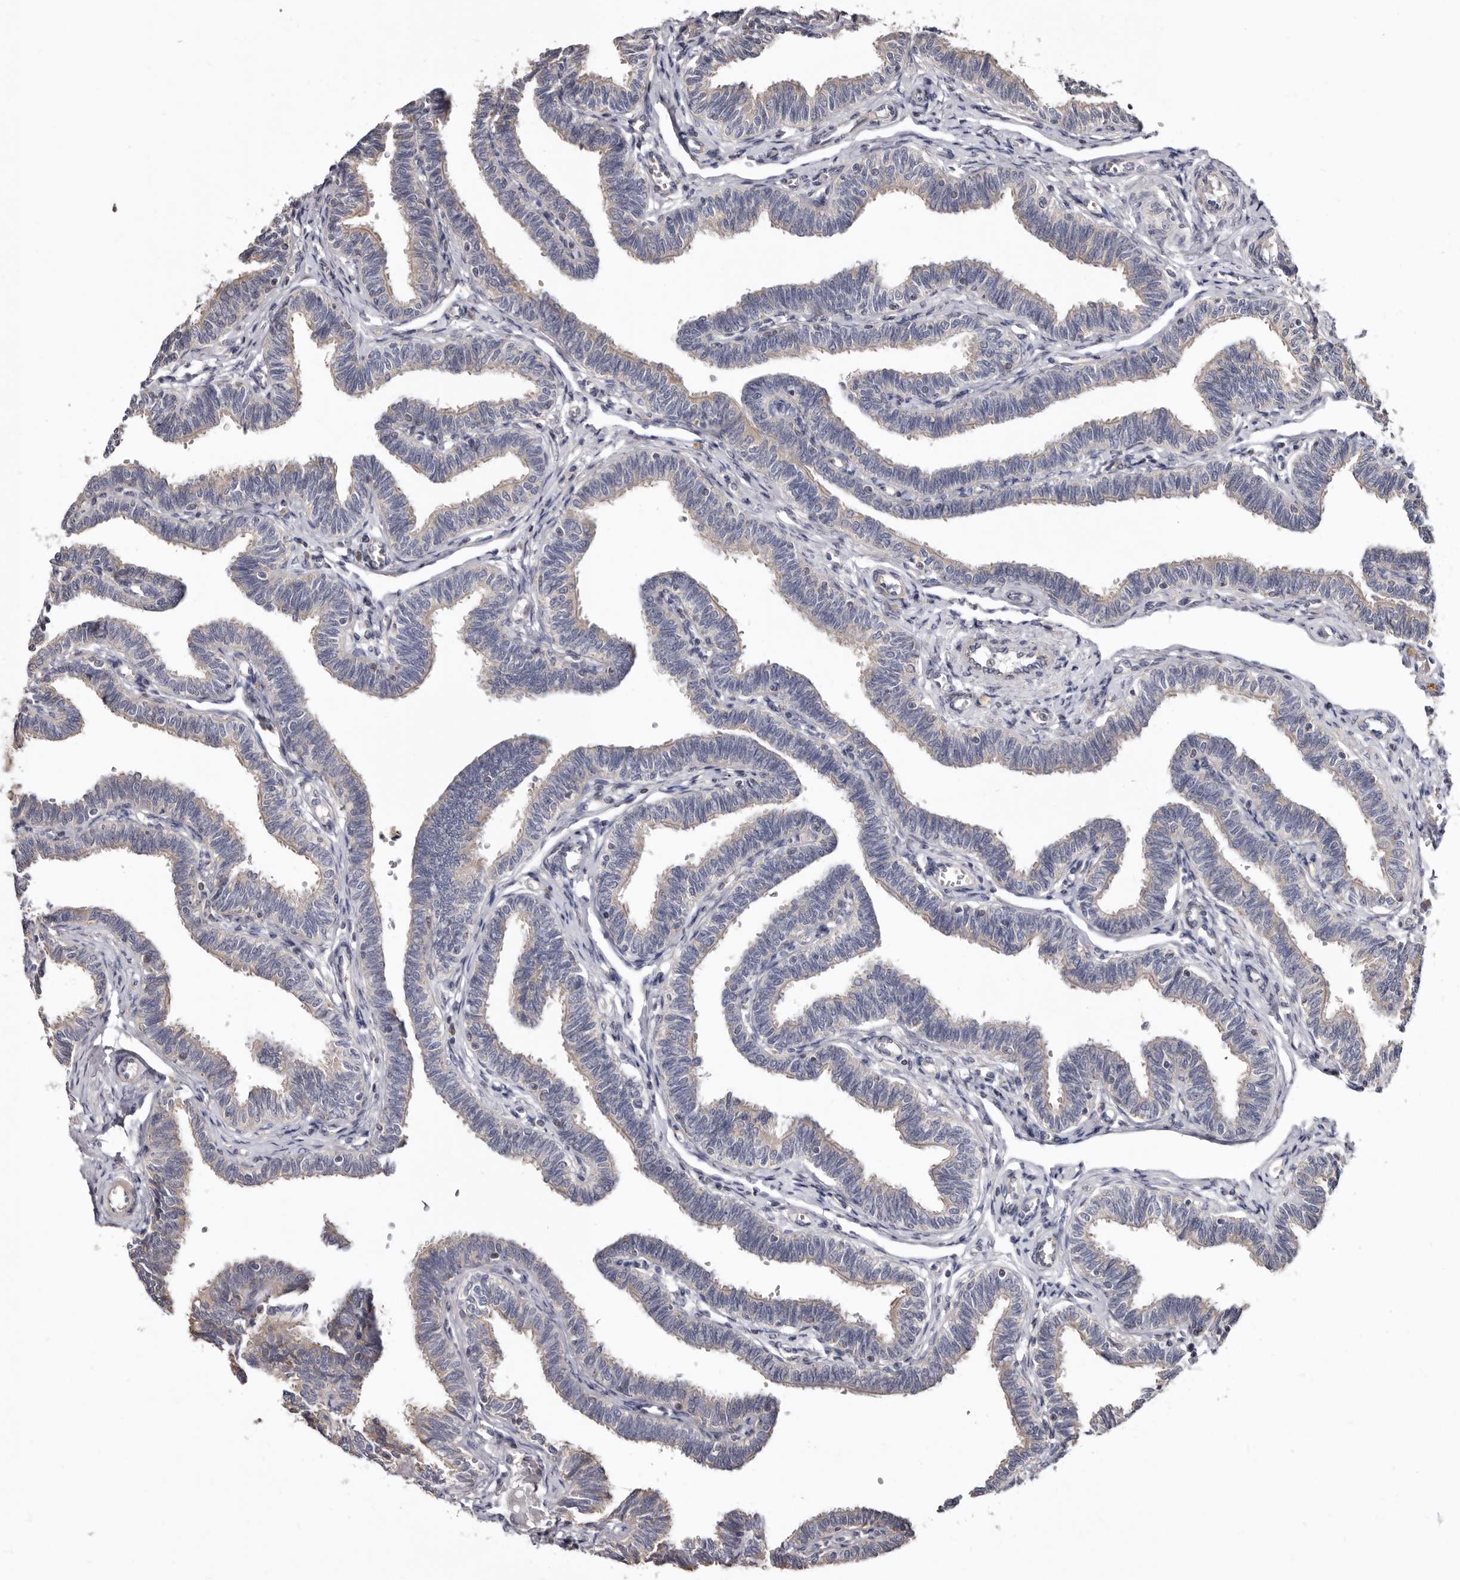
{"staining": {"intensity": "weak", "quantity": "<25%", "location": "cytoplasmic/membranous"}, "tissue": "fallopian tube", "cell_type": "Glandular cells", "image_type": "normal", "snomed": [{"axis": "morphology", "description": "Normal tissue, NOS"}, {"axis": "topography", "description": "Fallopian tube"}, {"axis": "topography", "description": "Ovary"}], "caption": "High power microscopy micrograph of an immunohistochemistry (IHC) image of benign fallopian tube, revealing no significant positivity in glandular cells.", "gene": "ASIC5", "patient": {"sex": "female", "age": 23}}